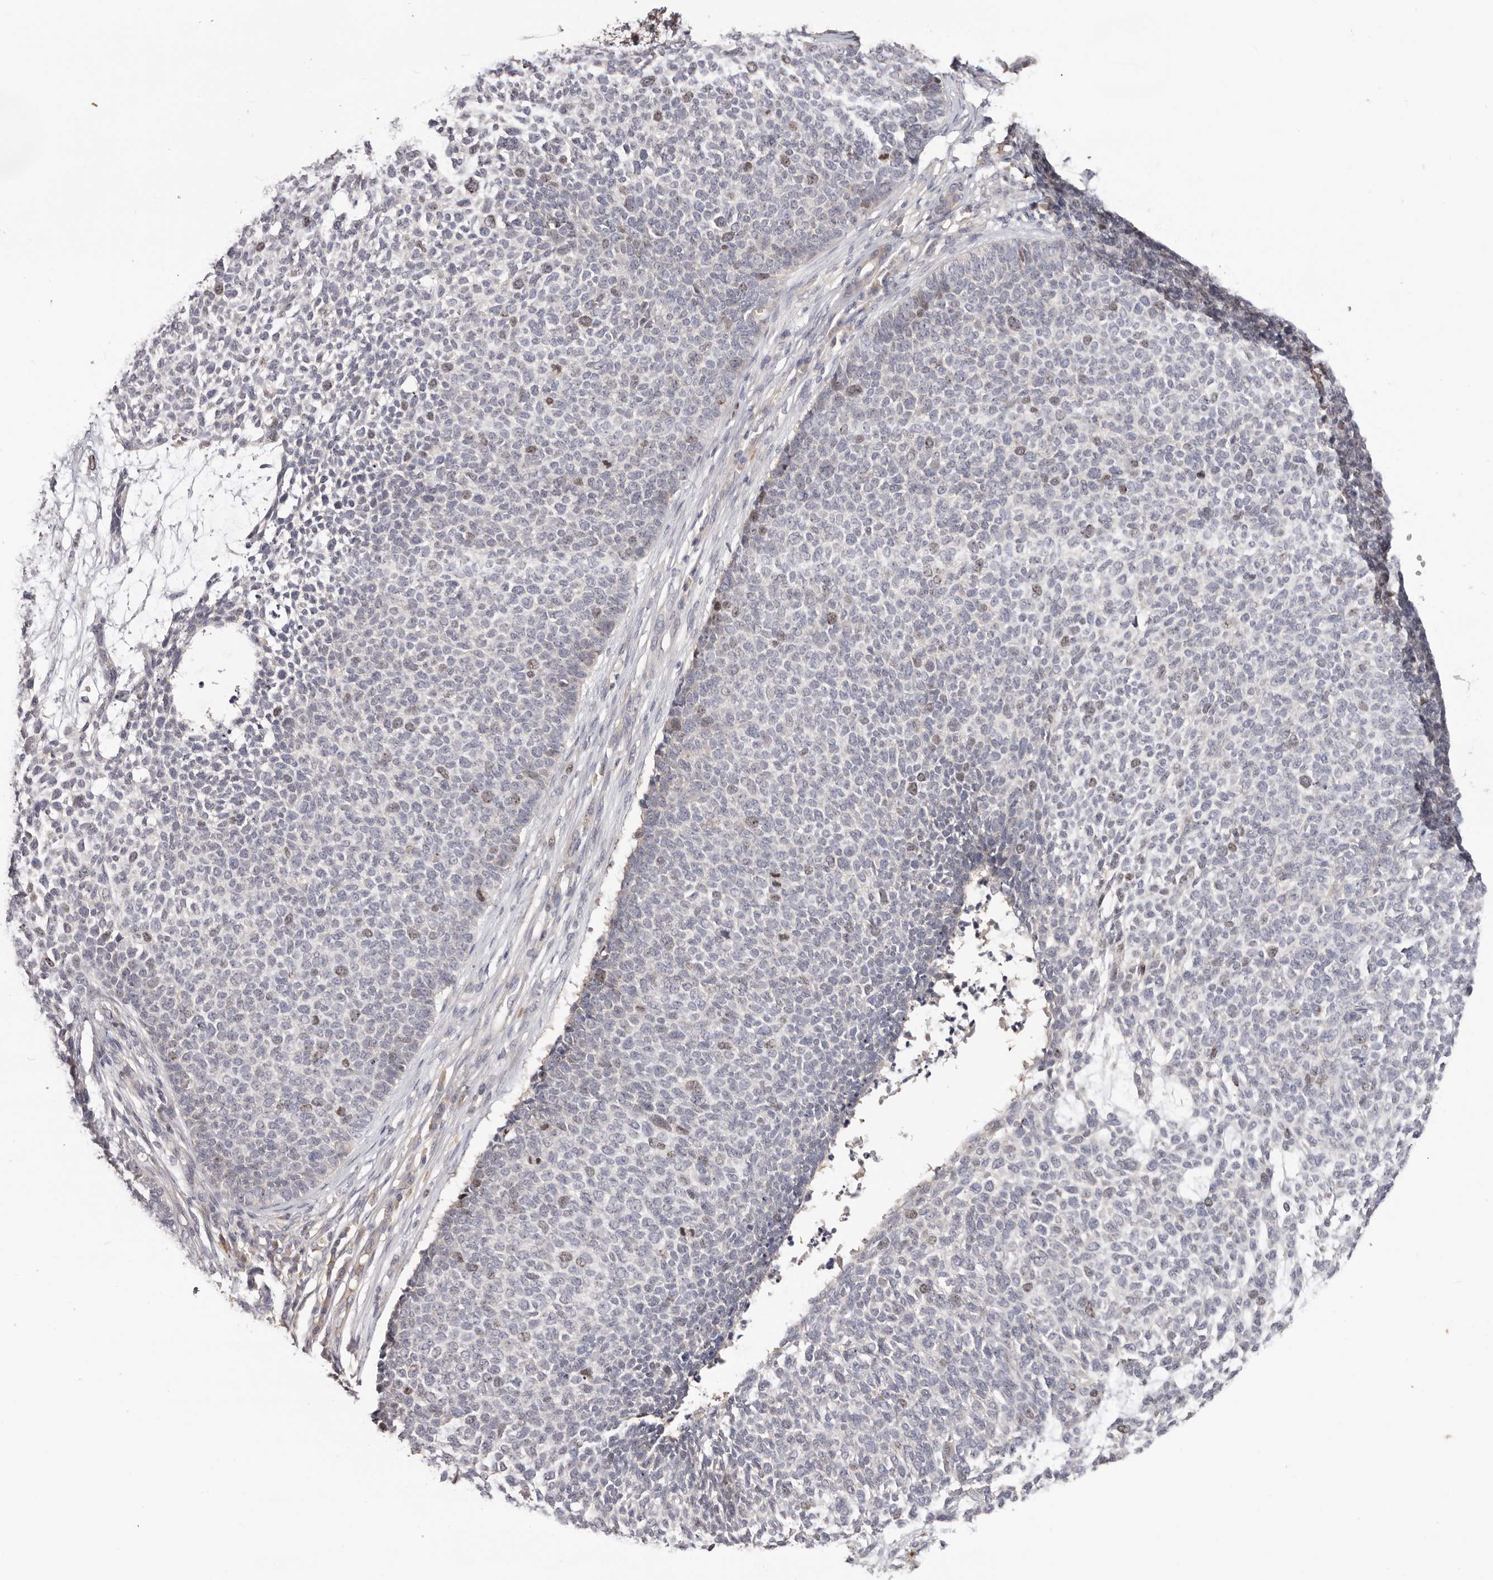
{"staining": {"intensity": "moderate", "quantity": "<25%", "location": "nuclear"}, "tissue": "skin cancer", "cell_type": "Tumor cells", "image_type": "cancer", "snomed": [{"axis": "morphology", "description": "Basal cell carcinoma"}, {"axis": "topography", "description": "Skin"}], "caption": "There is low levels of moderate nuclear expression in tumor cells of basal cell carcinoma (skin), as demonstrated by immunohistochemical staining (brown color).", "gene": "CCDC190", "patient": {"sex": "female", "age": 84}}